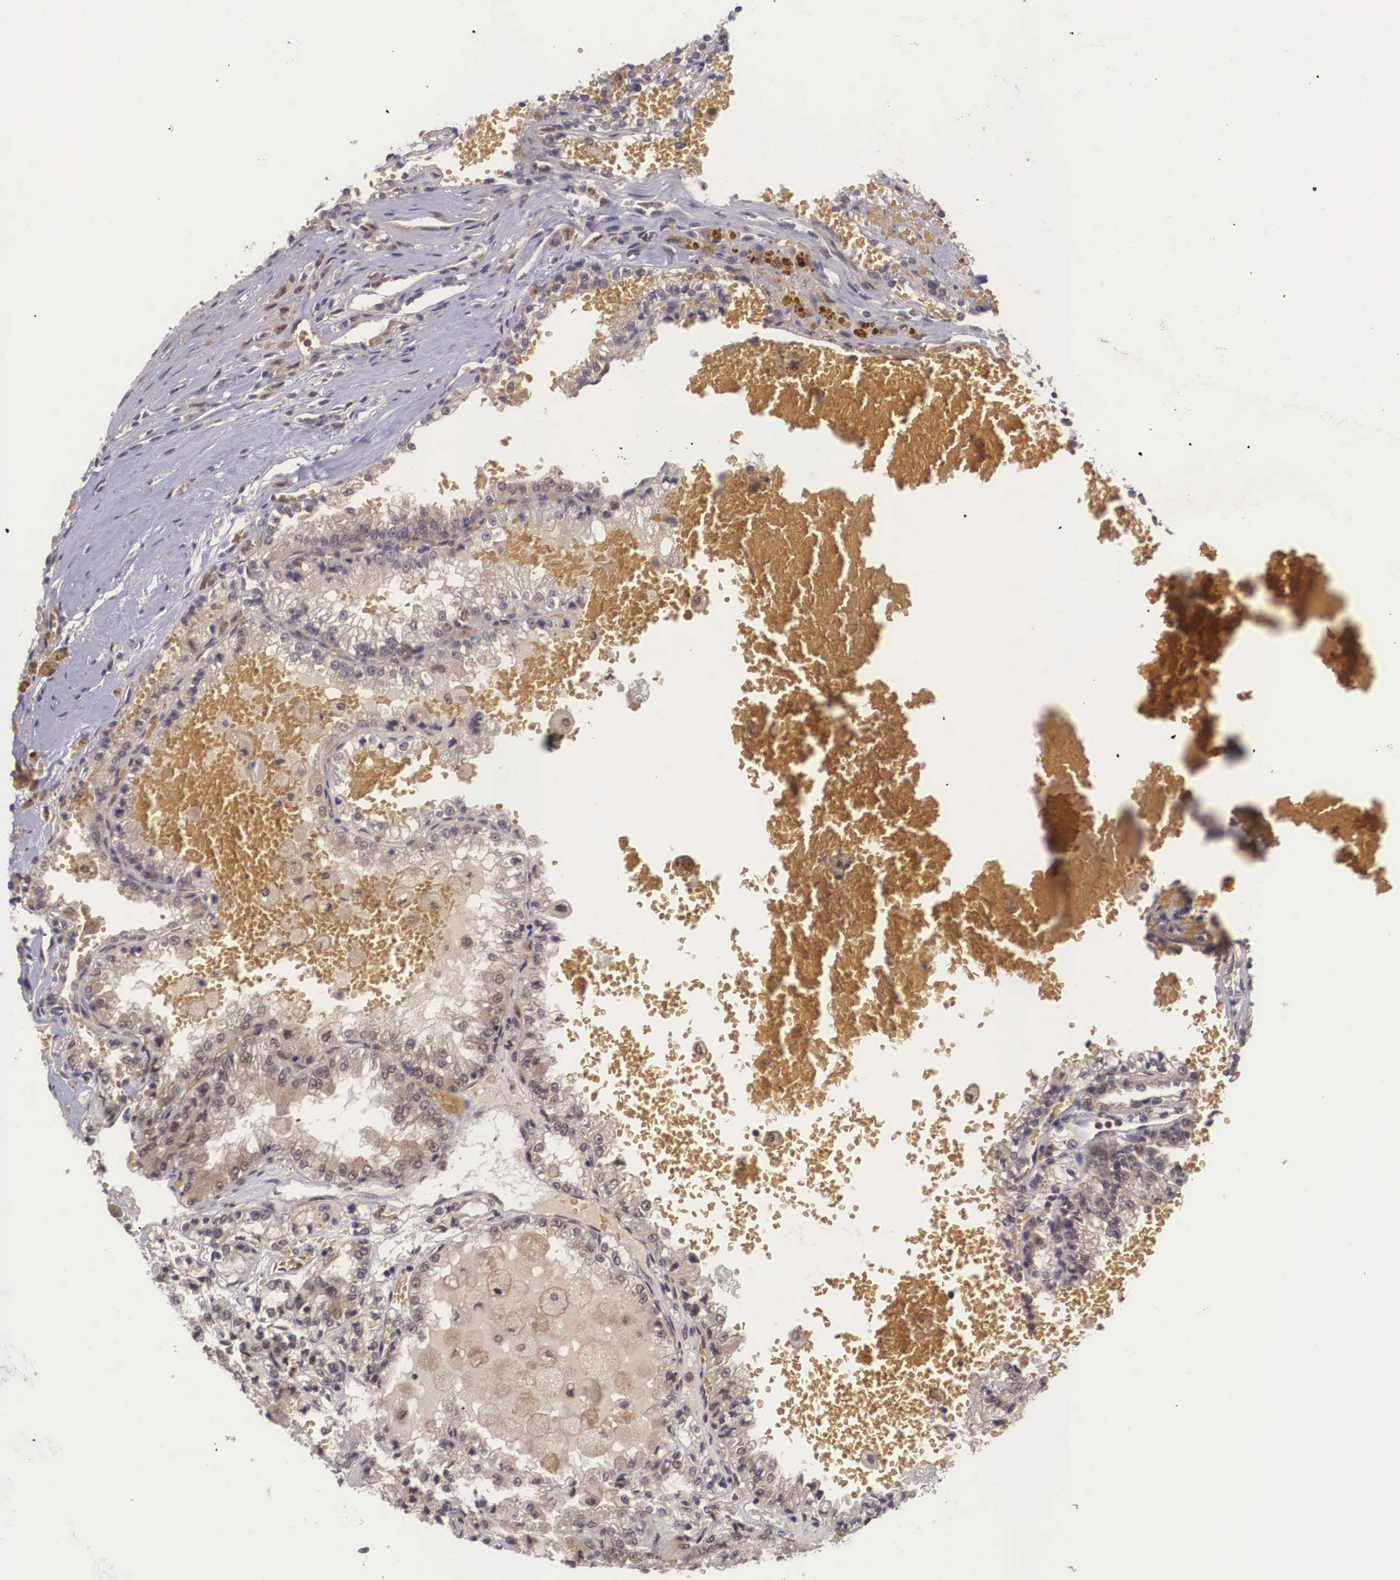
{"staining": {"intensity": "weak", "quantity": ">75%", "location": "cytoplasmic/membranous"}, "tissue": "renal cancer", "cell_type": "Tumor cells", "image_type": "cancer", "snomed": [{"axis": "morphology", "description": "Adenocarcinoma, NOS"}, {"axis": "topography", "description": "Kidney"}], "caption": "IHC staining of renal cancer (adenocarcinoma), which displays low levels of weak cytoplasmic/membranous positivity in about >75% of tumor cells indicating weak cytoplasmic/membranous protein expression. The staining was performed using DAB (3,3'-diaminobenzidine) (brown) for protein detection and nuclei were counterstained in hematoxylin (blue).", "gene": "VASH1", "patient": {"sex": "female", "age": 56}}